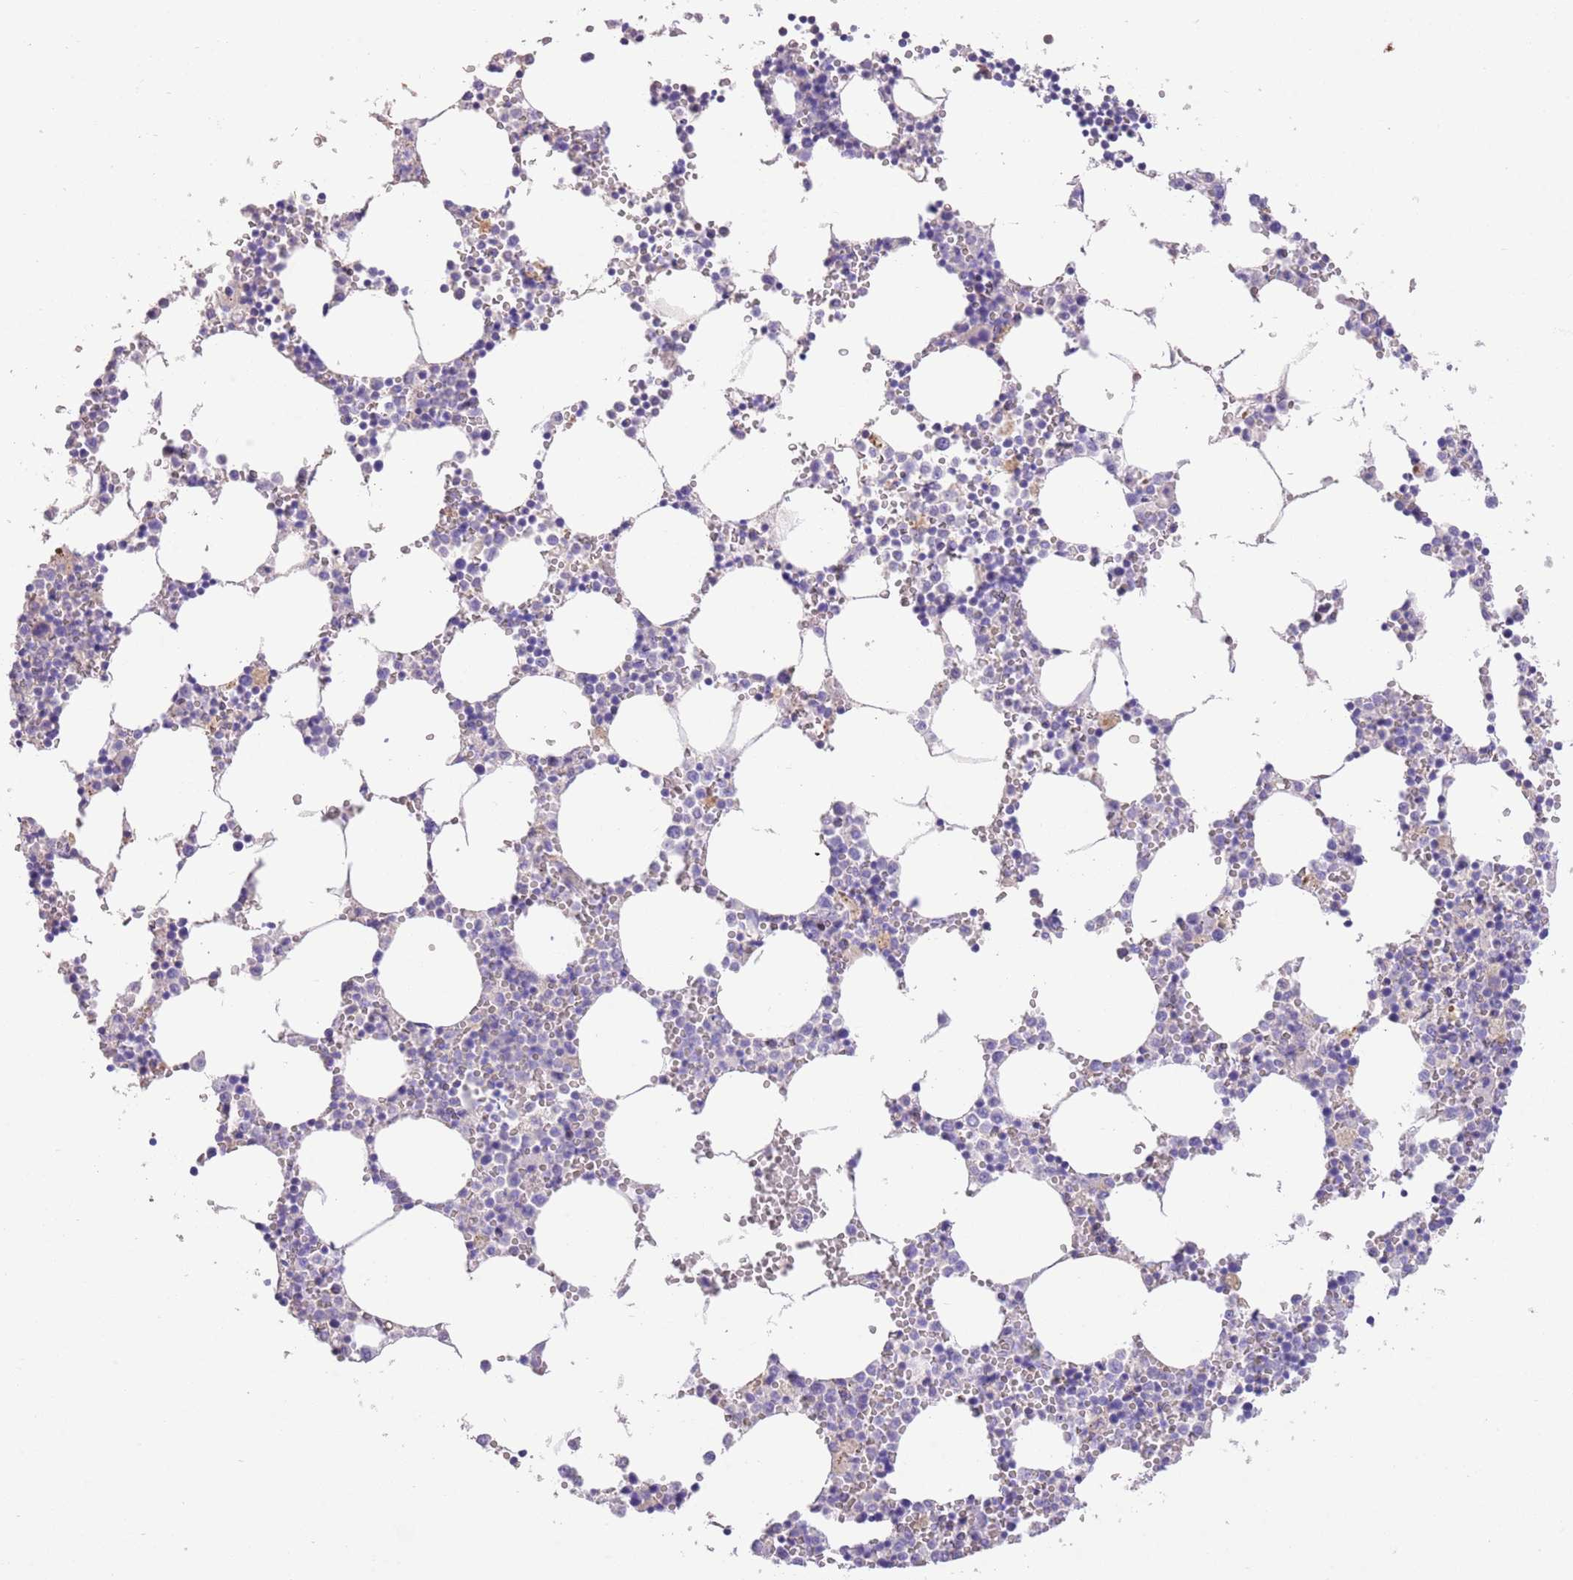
{"staining": {"intensity": "negative", "quantity": "none", "location": "none"}, "tissue": "bone marrow", "cell_type": "Hematopoietic cells", "image_type": "normal", "snomed": [{"axis": "morphology", "description": "Normal tissue, NOS"}, {"axis": "topography", "description": "Bone marrow"}], "caption": "This is a photomicrograph of immunohistochemistry staining of benign bone marrow, which shows no positivity in hematopoietic cells. The staining is performed using DAB brown chromogen with nuclei counter-stained in using hematoxylin.", "gene": "SFTPA1", "patient": {"sex": "female", "age": 64}}